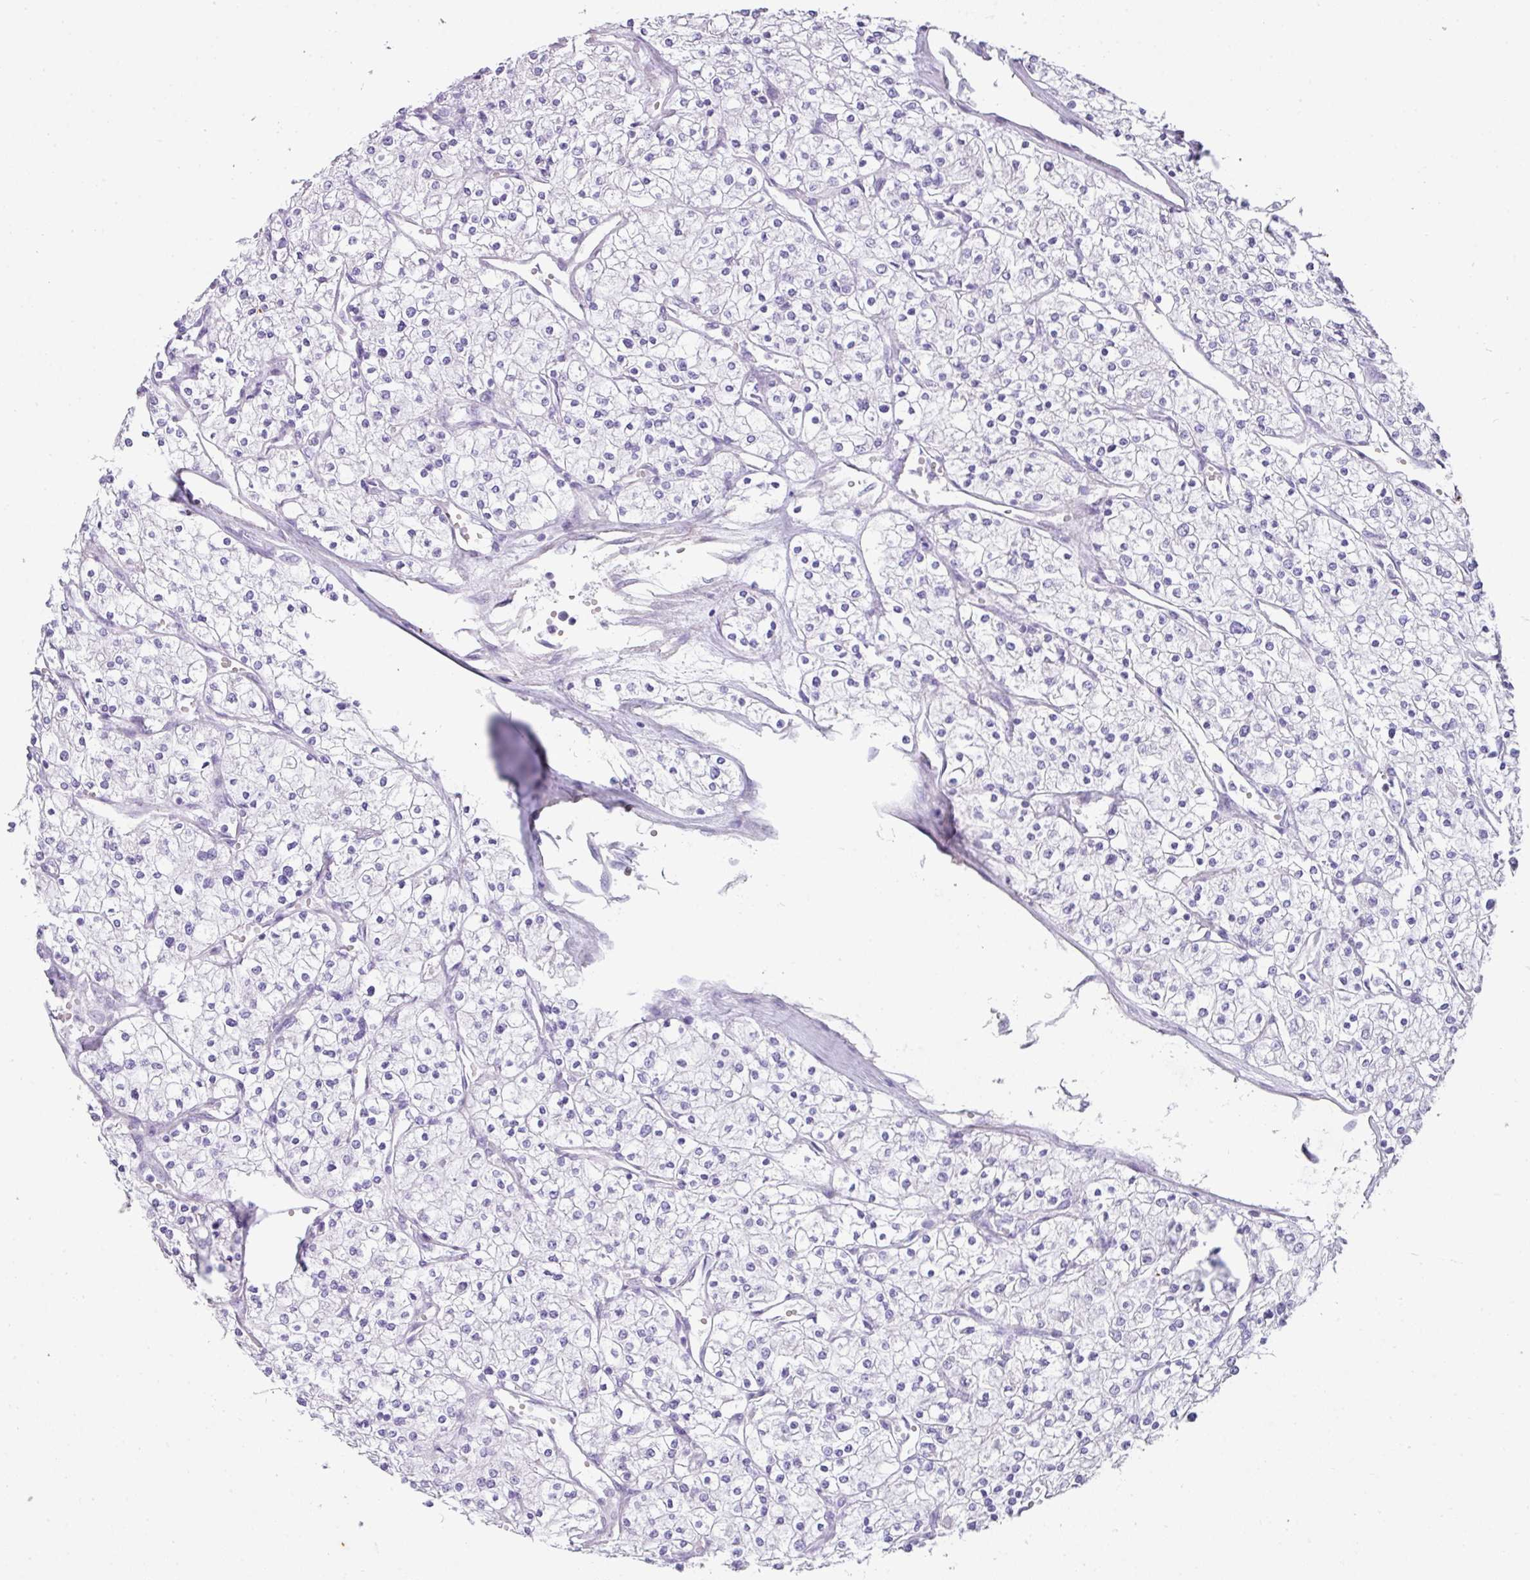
{"staining": {"intensity": "negative", "quantity": "none", "location": "none"}, "tissue": "renal cancer", "cell_type": "Tumor cells", "image_type": "cancer", "snomed": [{"axis": "morphology", "description": "Adenocarcinoma, NOS"}, {"axis": "topography", "description": "Kidney"}], "caption": "A high-resolution photomicrograph shows IHC staining of renal cancer (adenocarcinoma), which reveals no significant staining in tumor cells. (Brightfield microscopy of DAB immunohistochemistry (IHC) at high magnification).", "gene": "OR52N1", "patient": {"sex": "male", "age": 80}}